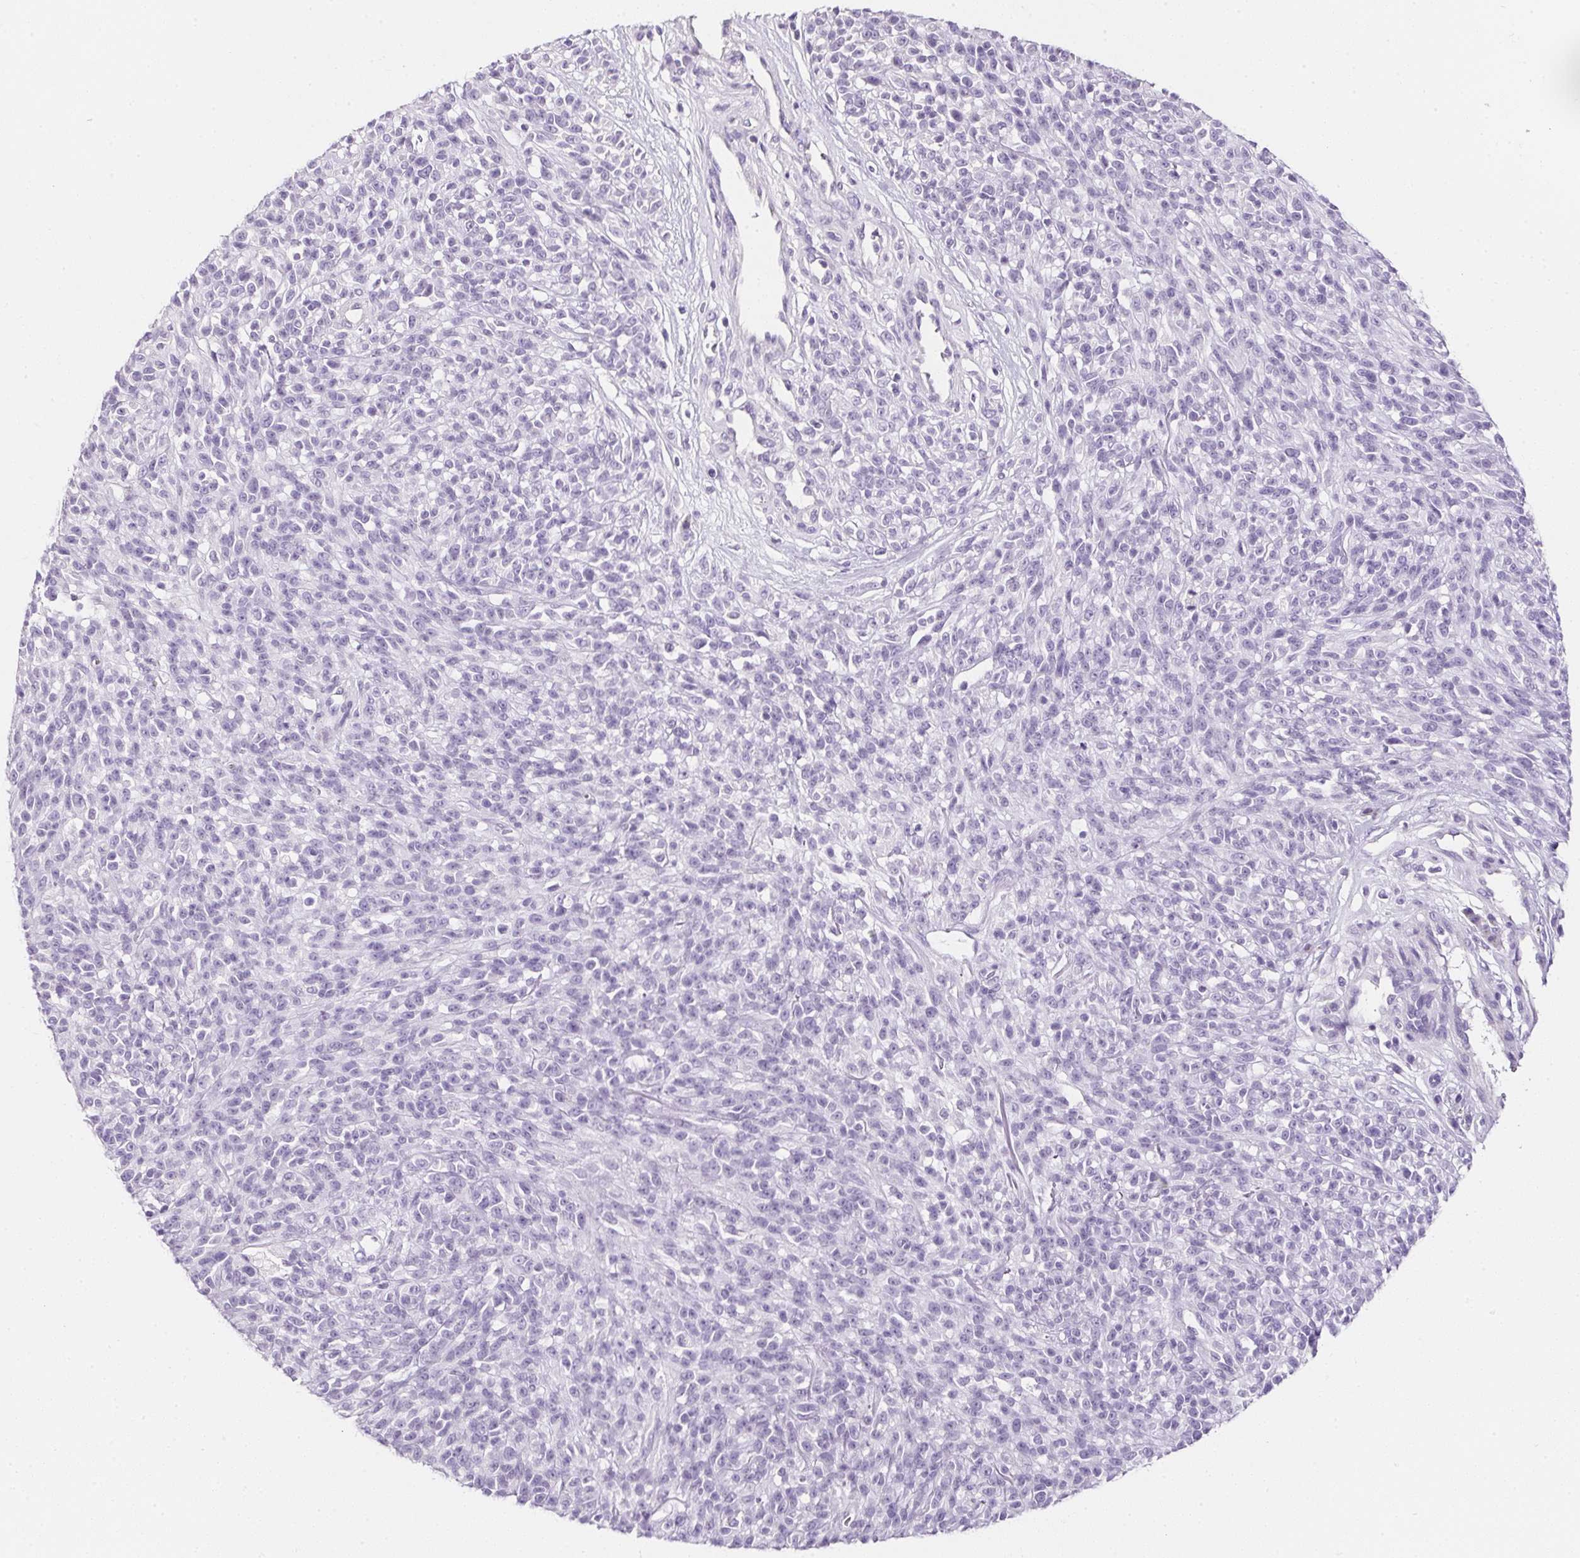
{"staining": {"intensity": "negative", "quantity": "none", "location": "none"}, "tissue": "melanoma", "cell_type": "Tumor cells", "image_type": "cancer", "snomed": [{"axis": "morphology", "description": "Malignant melanoma, NOS"}, {"axis": "topography", "description": "Skin"}, {"axis": "topography", "description": "Skin of trunk"}], "caption": "Melanoma stained for a protein using IHC demonstrates no staining tumor cells.", "gene": "AQP5", "patient": {"sex": "male", "age": 74}}